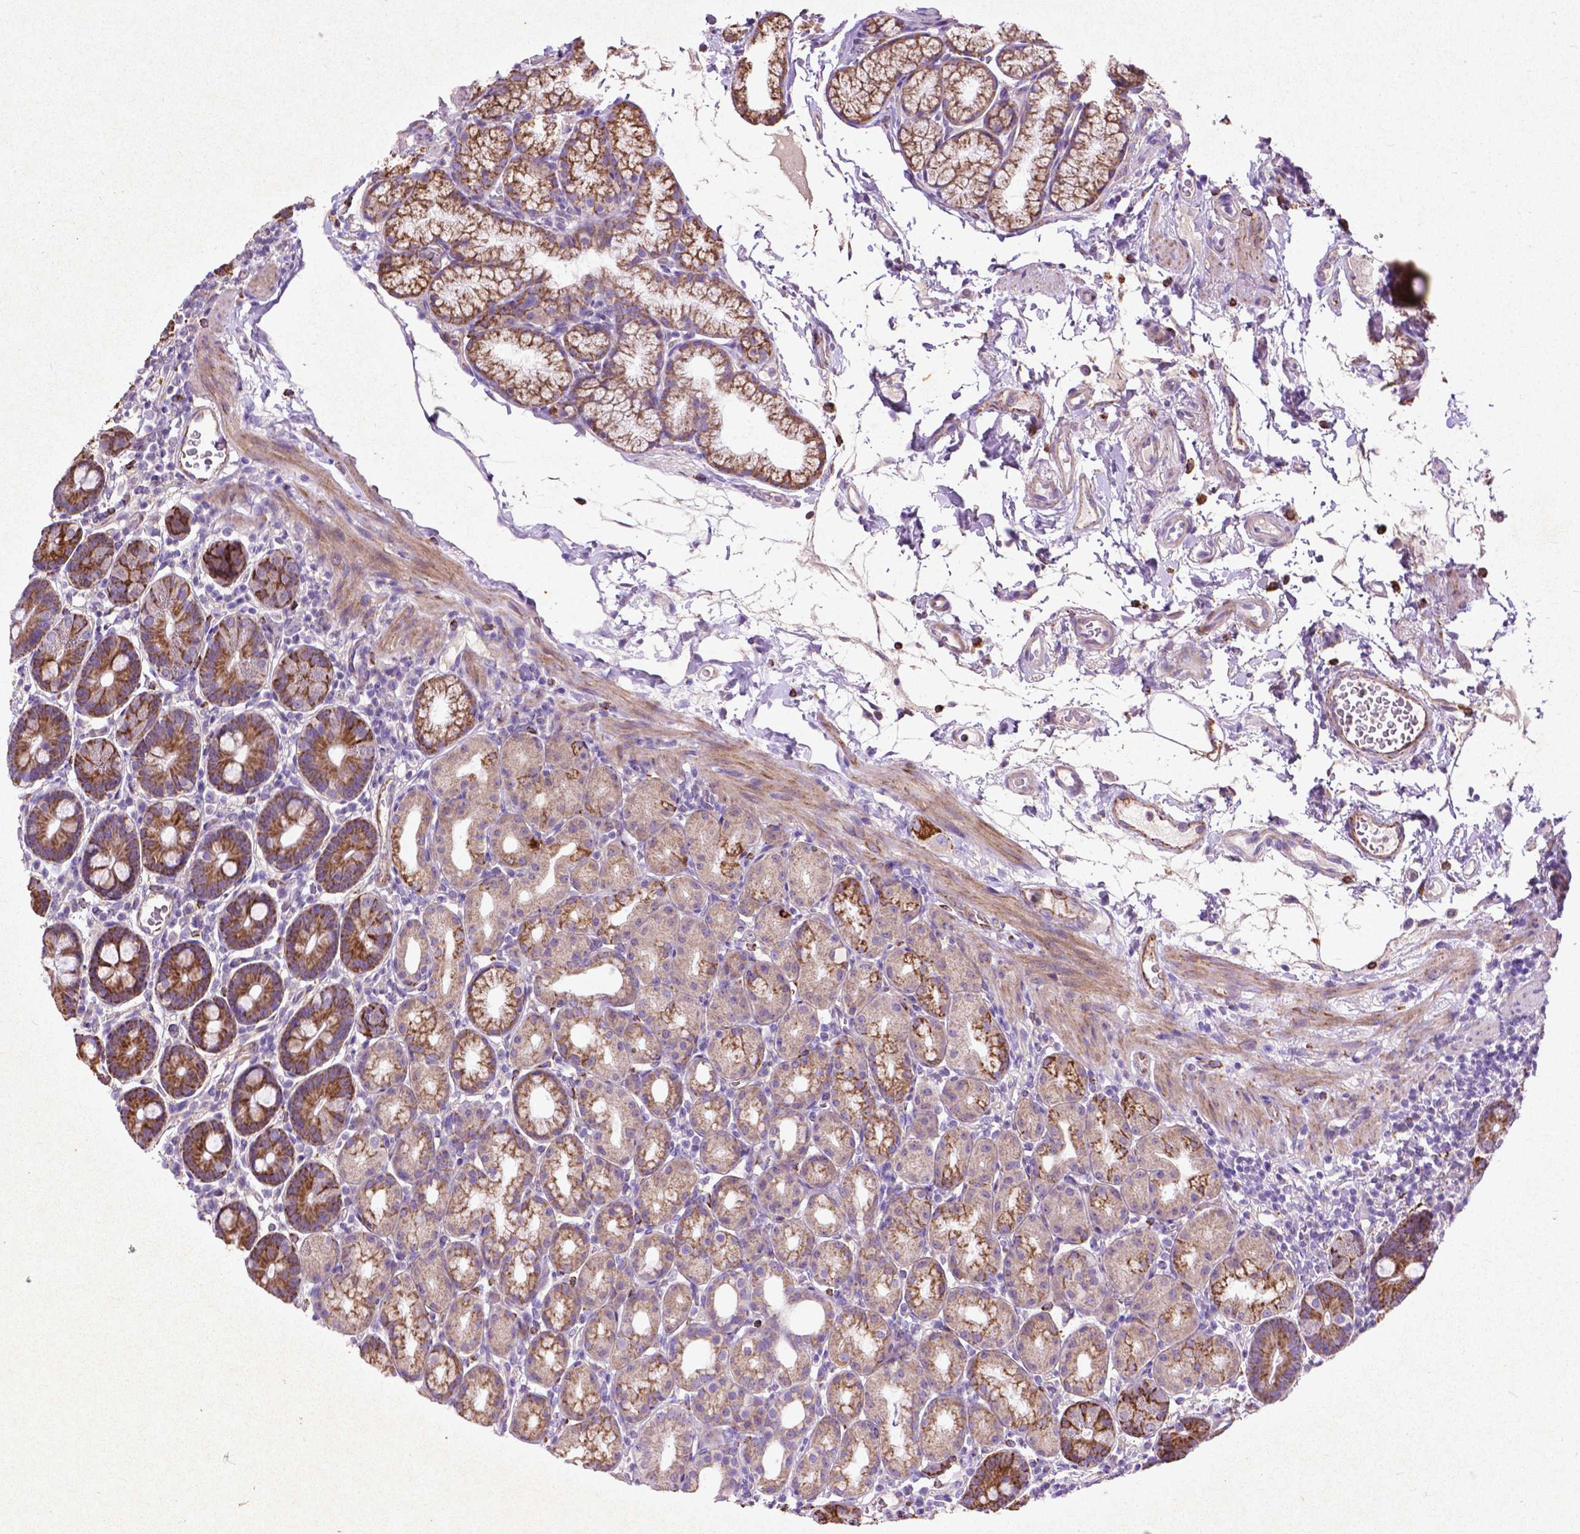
{"staining": {"intensity": "strong", "quantity": "25%-75%", "location": "cytoplasmic/membranous"}, "tissue": "duodenum", "cell_type": "Glandular cells", "image_type": "normal", "snomed": [{"axis": "morphology", "description": "Normal tissue, NOS"}, {"axis": "topography", "description": "Pancreas"}, {"axis": "topography", "description": "Duodenum"}], "caption": "Immunohistochemical staining of unremarkable duodenum reveals 25%-75% levels of strong cytoplasmic/membranous protein positivity in about 25%-75% of glandular cells.", "gene": "THEGL", "patient": {"sex": "male", "age": 59}}